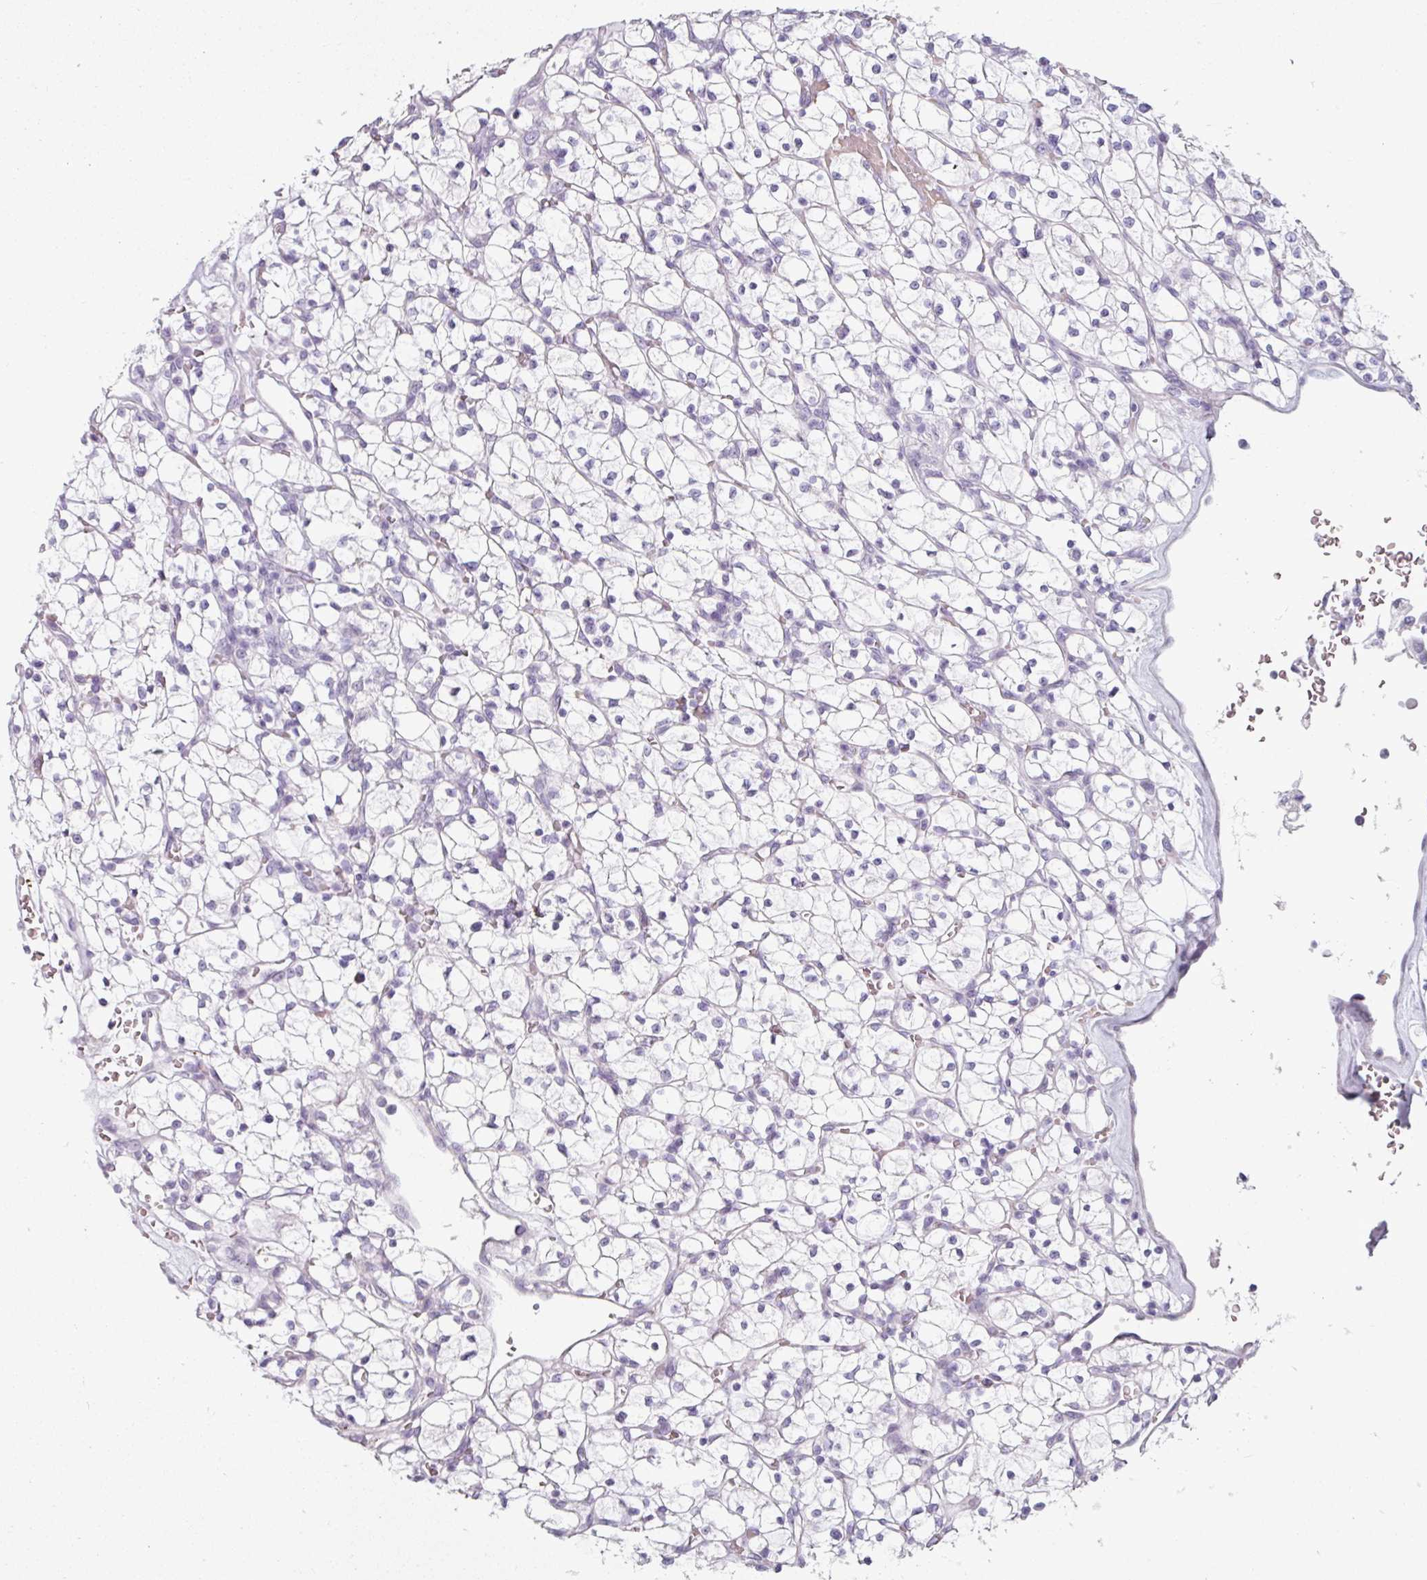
{"staining": {"intensity": "negative", "quantity": "none", "location": "none"}, "tissue": "renal cancer", "cell_type": "Tumor cells", "image_type": "cancer", "snomed": [{"axis": "morphology", "description": "Adenocarcinoma, NOS"}, {"axis": "topography", "description": "Kidney"}], "caption": "The histopathology image shows no significant positivity in tumor cells of renal cancer.", "gene": "CLCA1", "patient": {"sex": "female", "age": 64}}